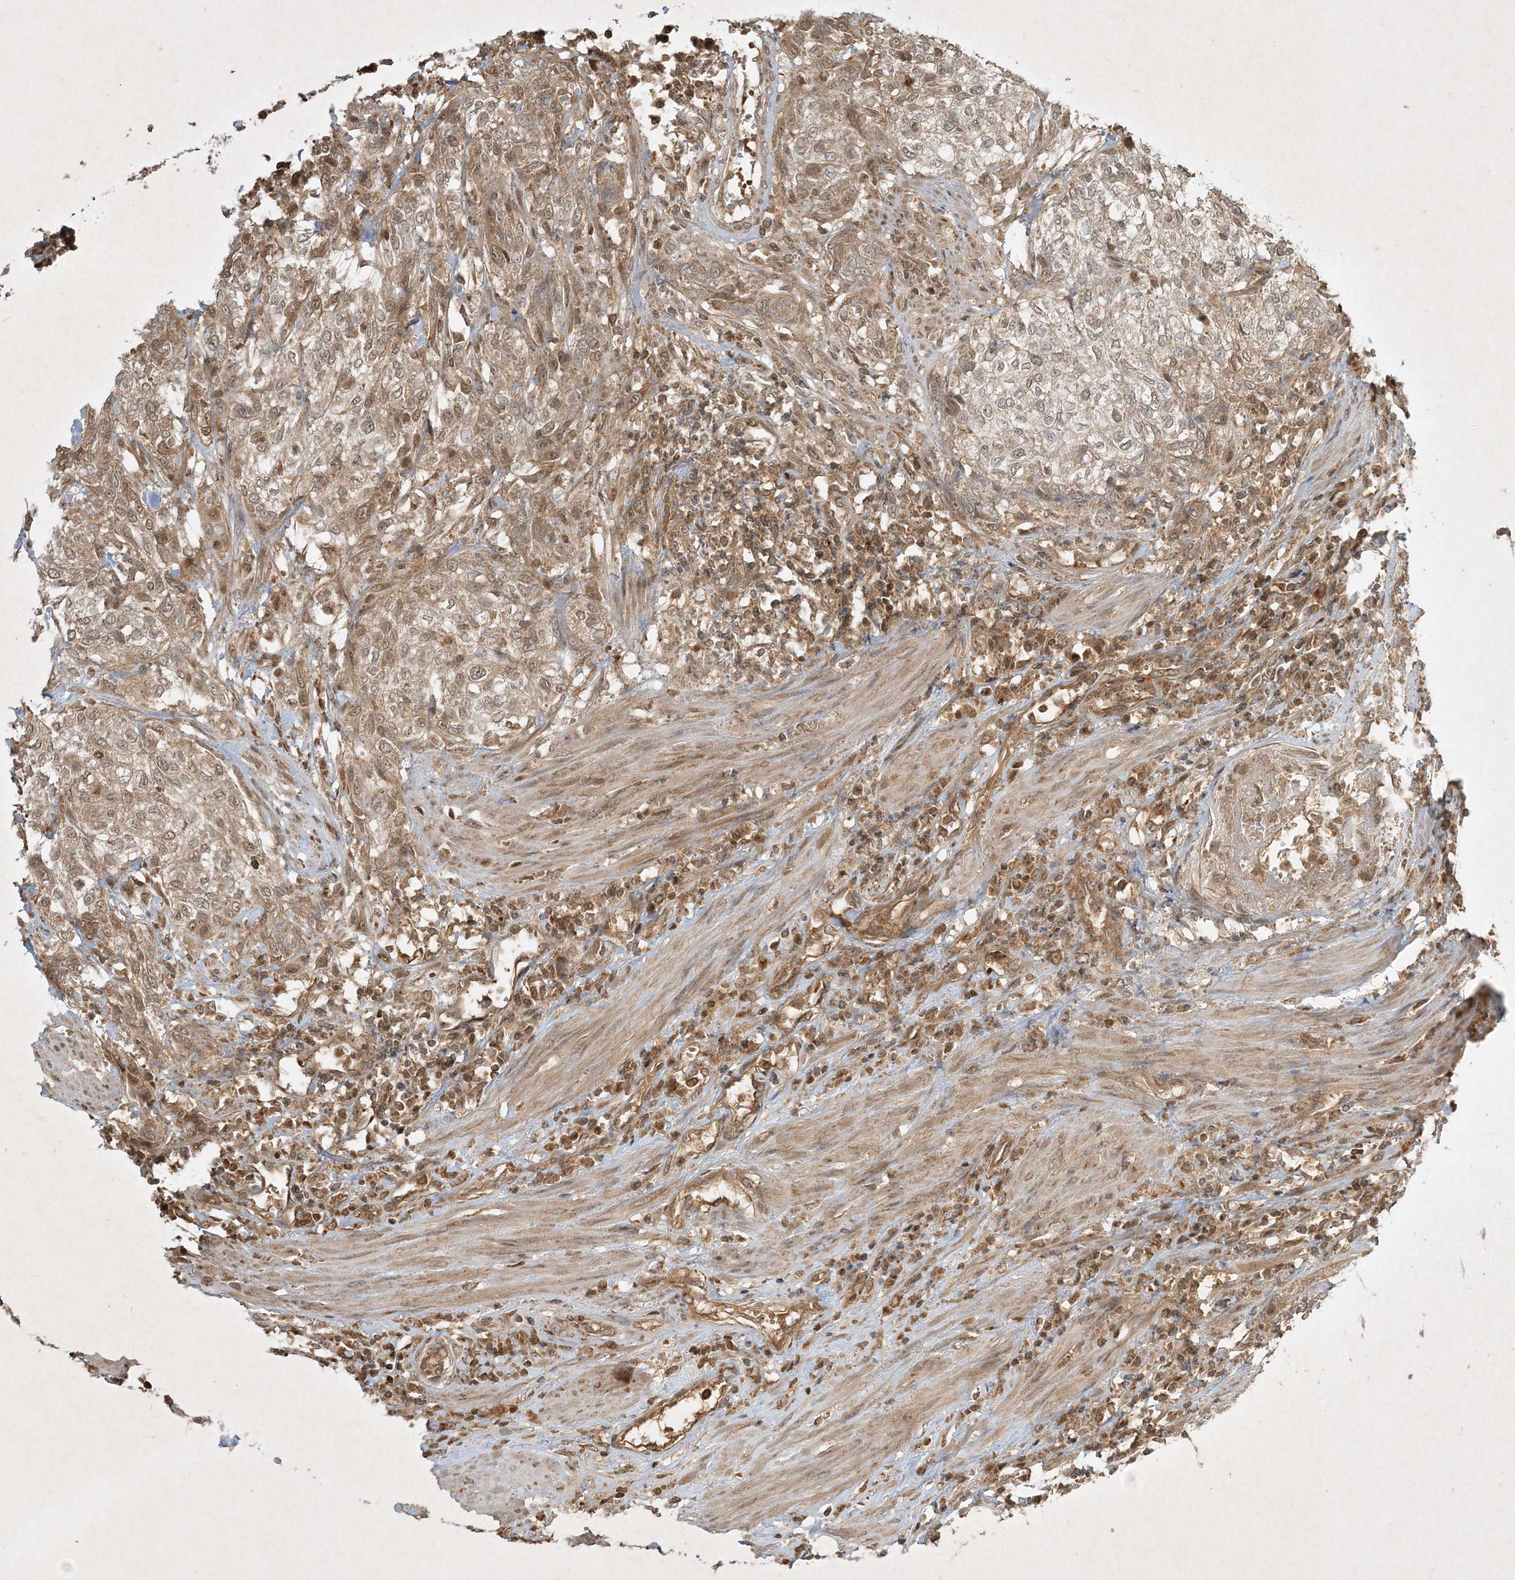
{"staining": {"intensity": "weak", "quantity": ">75%", "location": "cytoplasmic/membranous,nuclear"}, "tissue": "urothelial cancer", "cell_type": "Tumor cells", "image_type": "cancer", "snomed": [{"axis": "morphology", "description": "Urothelial carcinoma, High grade"}, {"axis": "topography", "description": "Urinary bladder"}], "caption": "Urothelial cancer was stained to show a protein in brown. There is low levels of weak cytoplasmic/membranous and nuclear staining in about >75% of tumor cells.", "gene": "PLTP", "patient": {"sex": "male", "age": 35}}